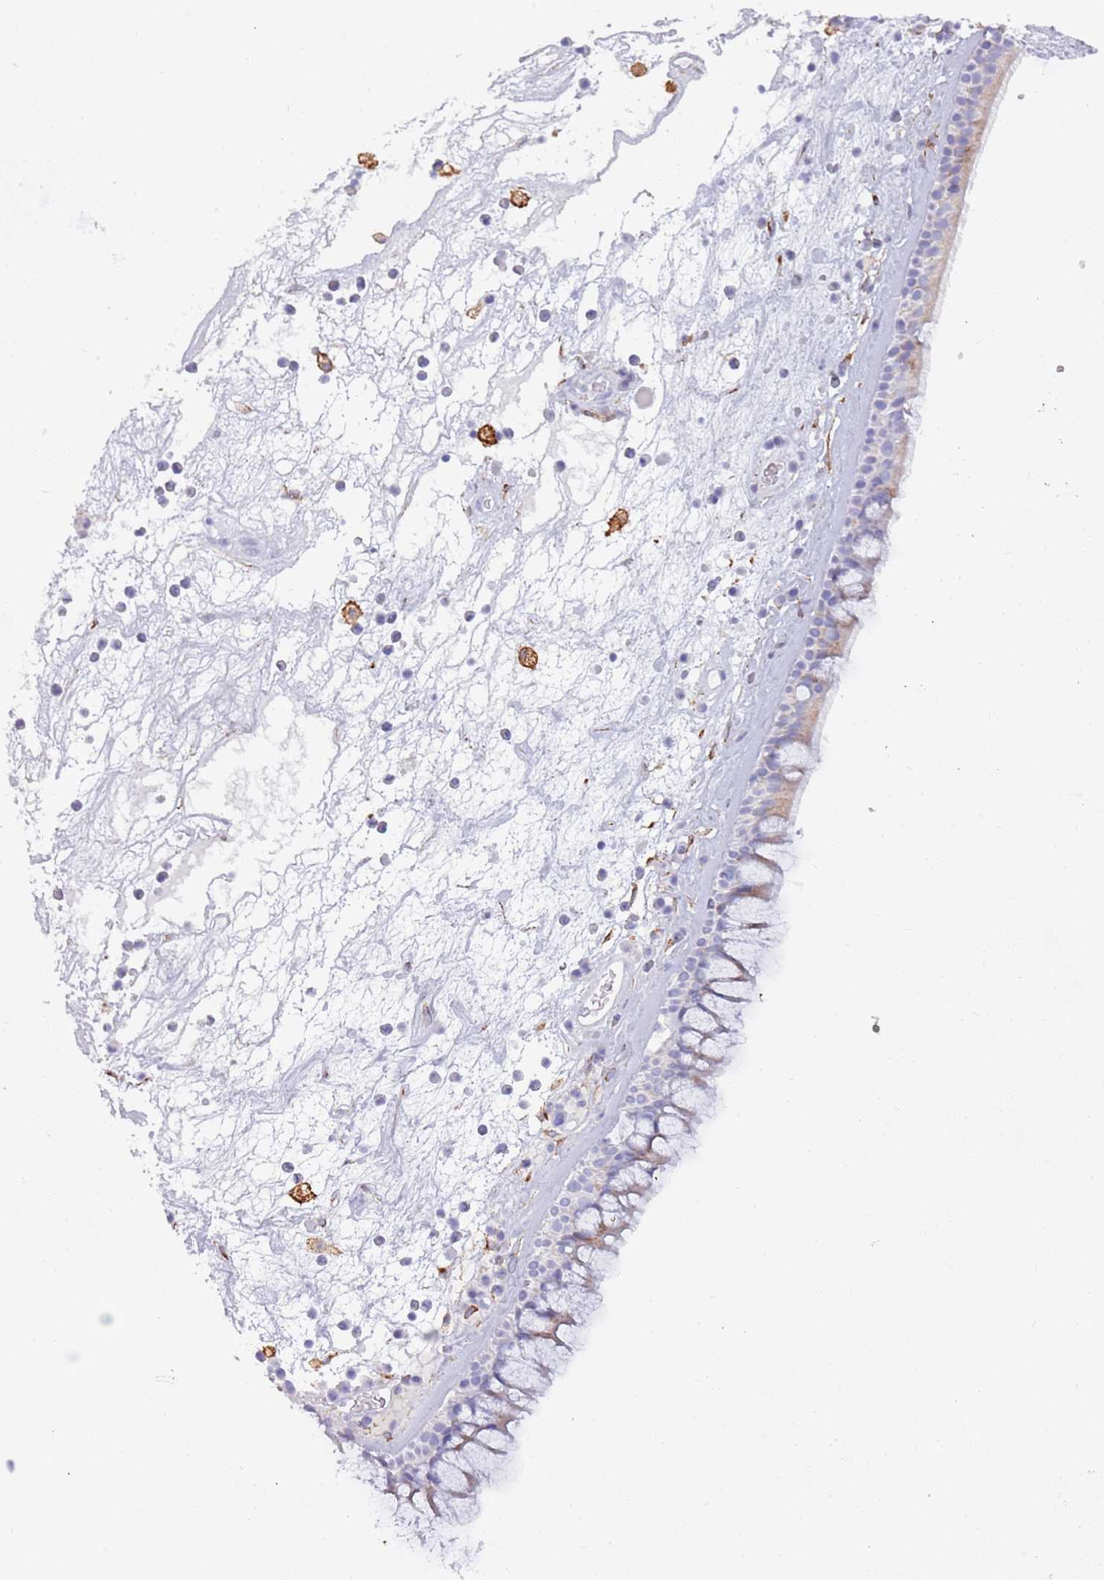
{"staining": {"intensity": "negative", "quantity": "none", "location": "none"}, "tissue": "nasopharynx", "cell_type": "Respiratory epithelial cells", "image_type": "normal", "snomed": [{"axis": "morphology", "description": "Normal tissue, NOS"}, {"axis": "morphology", "description": "Squamous cell carcinoma, NOS"}, {"axis": "topography", "description": "Nasopharynx"}, {"axis": "topography", "description": "Head-Neck"}], "caption": "Immunohistochemistry (IHC) image of benign nasopharynx: nasopharynx stained with DAB reveals no significant protein positivity in respiratory epithelial cells.", "gene": "COLEC12", "patient": {"sex": "male", "age": 85}}